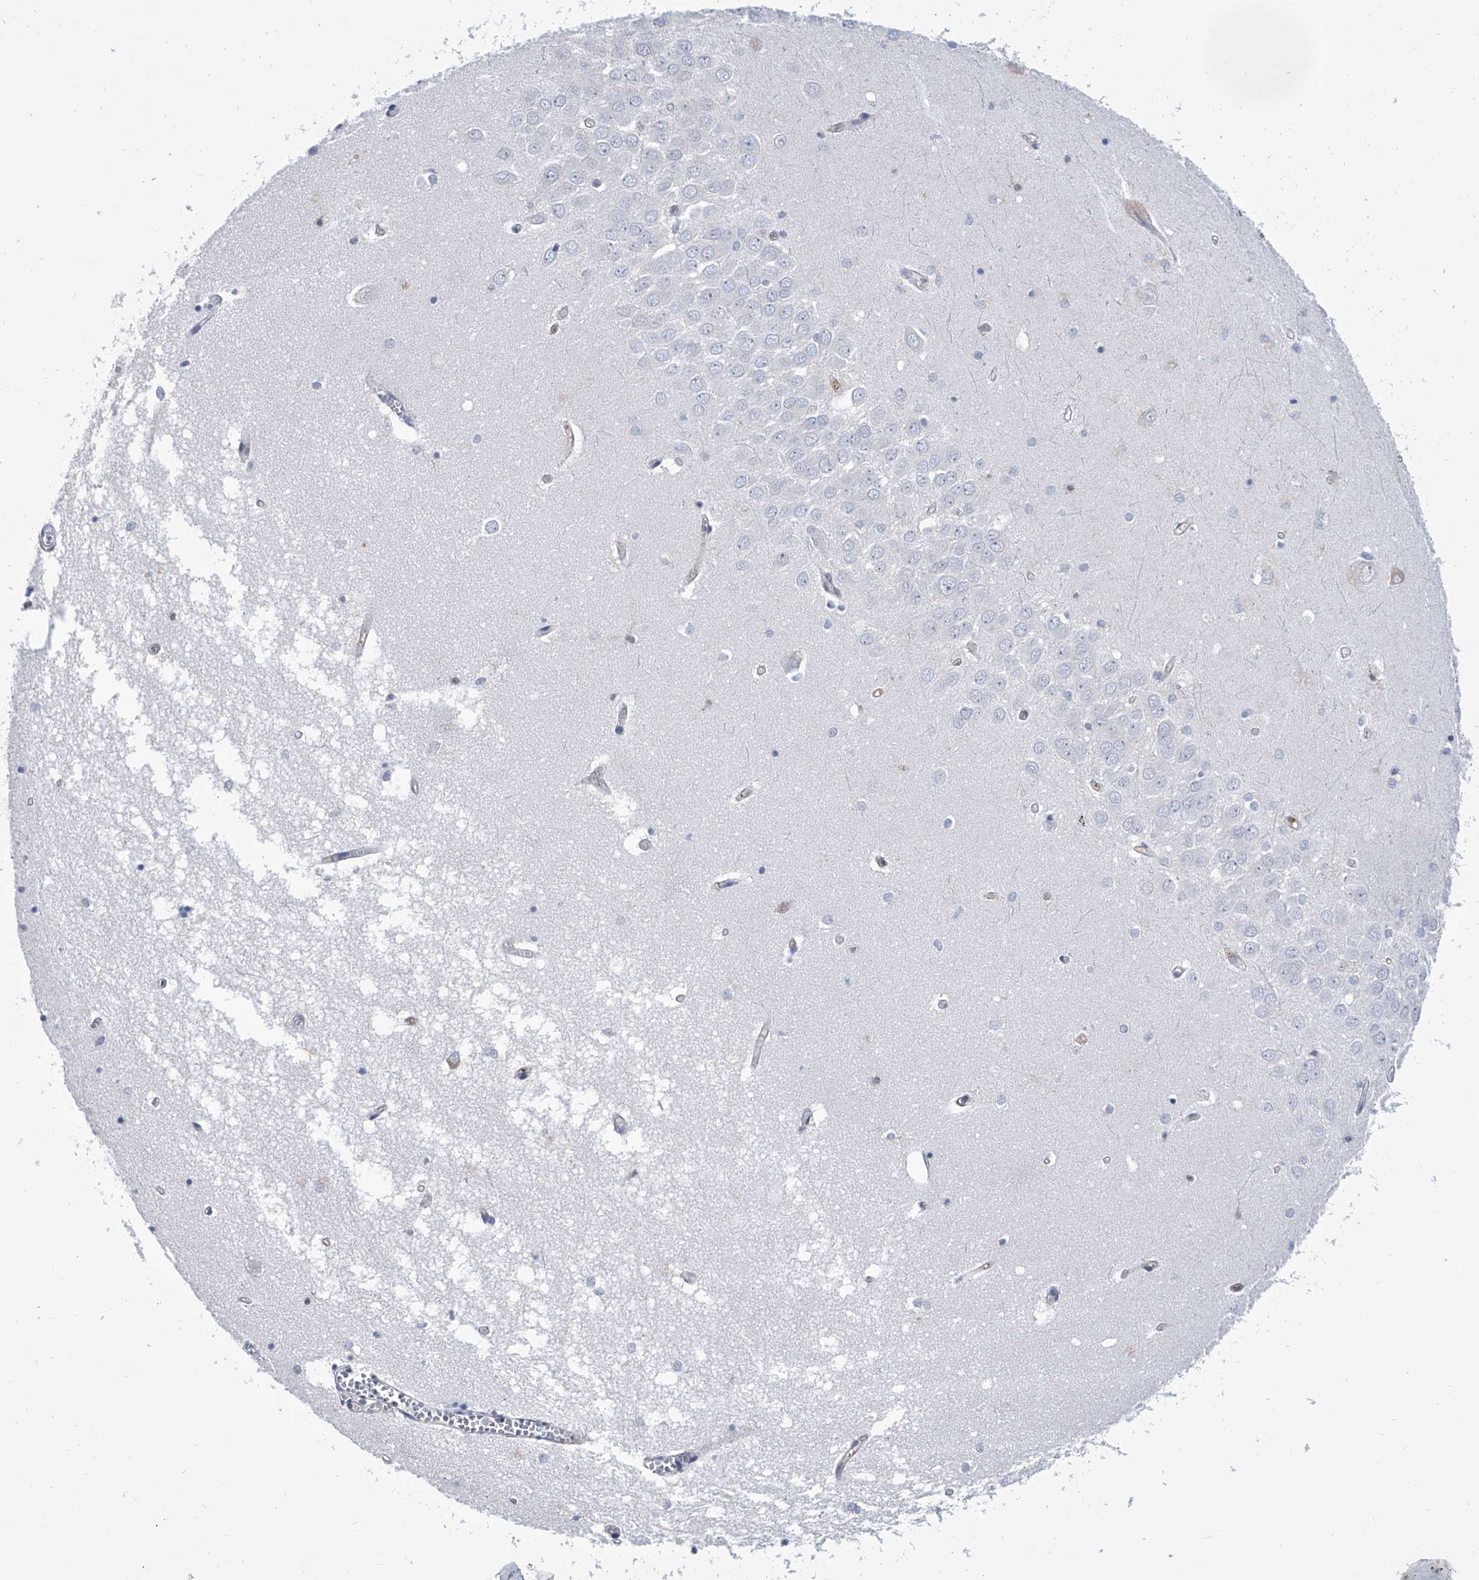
{"staining": {"intensity": "negative", "quantity": "none", "location": "none"}, "tissue": "hippocampus", "cell_type": "Glial cells", "image_type": "normal", "snomed": [{"axis": "morphology", "description": "Normal tissue, NOS"}, {"axis": "topography", "description": "Hippocampus"}], "caption": "The IHC image has no significant expression in glial cells of hippocampus.", "gene": "SERPINB9", "patient": {"sex": "male", "age": 70}}